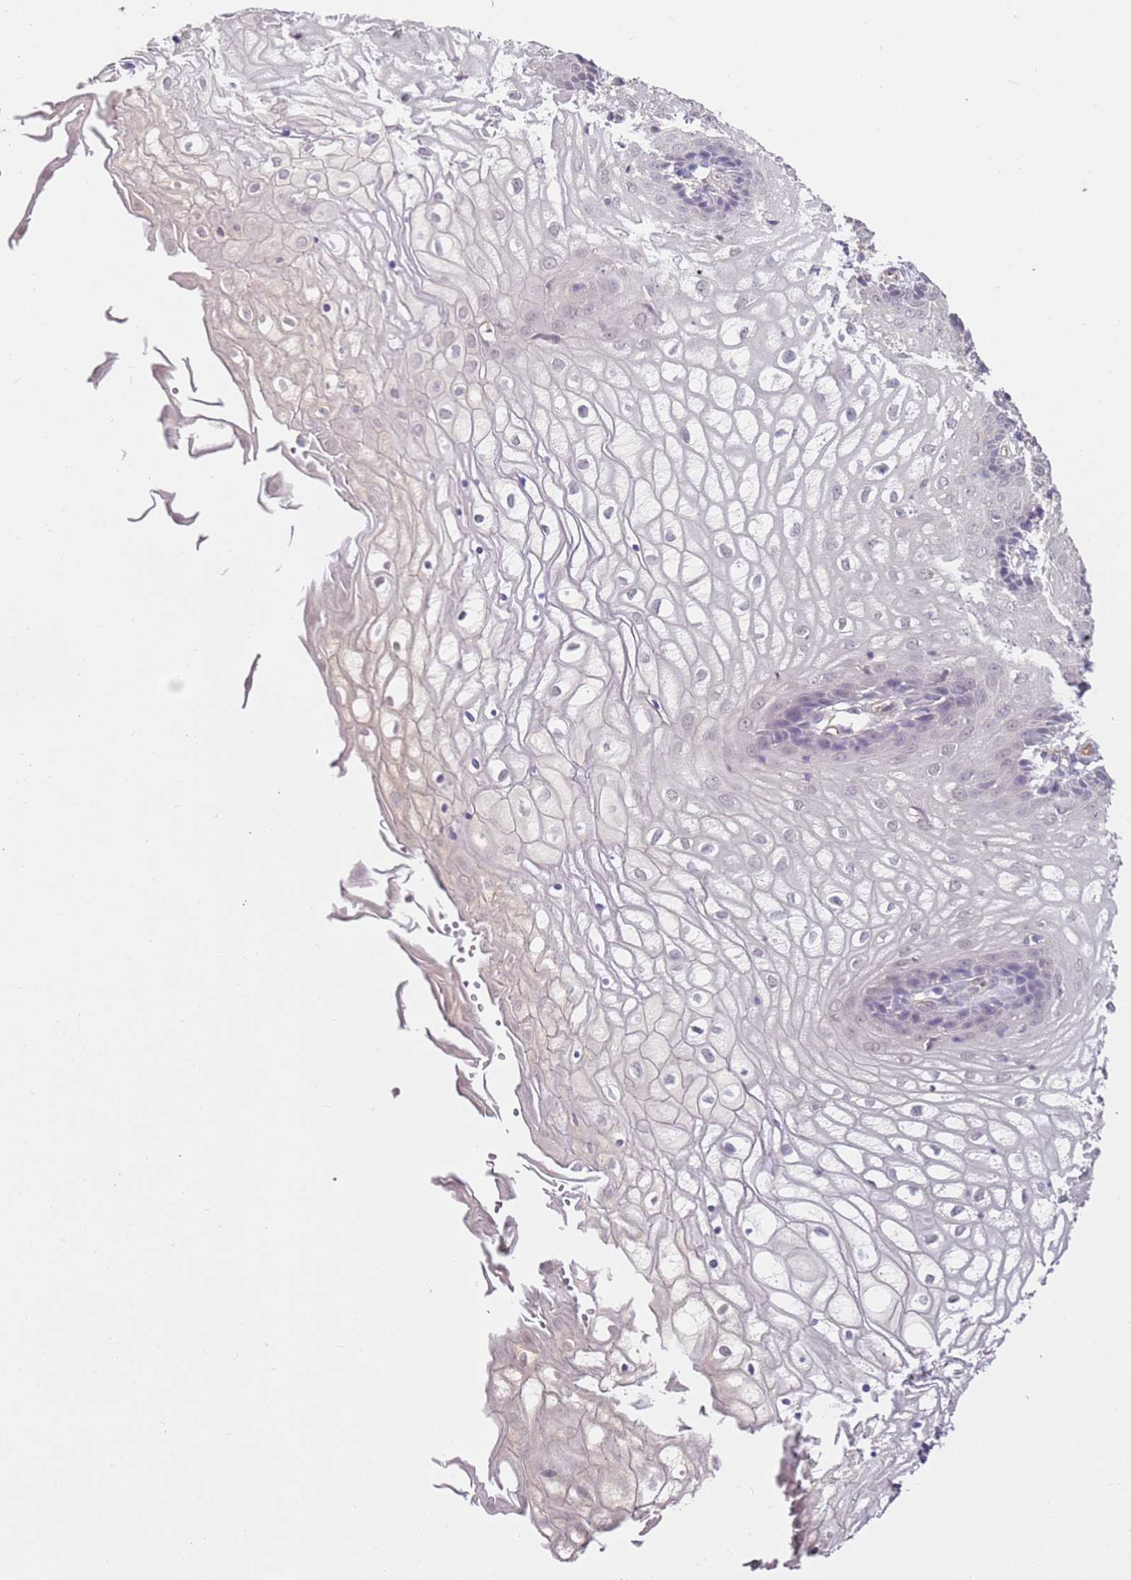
{"staining": {"intensity": "negative", "quantity": "none", "location": "none"}, "tissue": "vagina", "cell_type": "Squamous epithelial cells", "image_type": "normal", "snomed": [{"axis": "morphology", "description": "Normal tissue, NOS"}, {"axis": "topography", "description": "Vagina"}], "caption": "Immunohistochemistry (IHC) micrograph of unremarkable vagina stained for a protein (brown), which displays no staining in squamous epithelial cells.", "gene": "WDR93", "patient": {"sex": "female", "age": 34}}